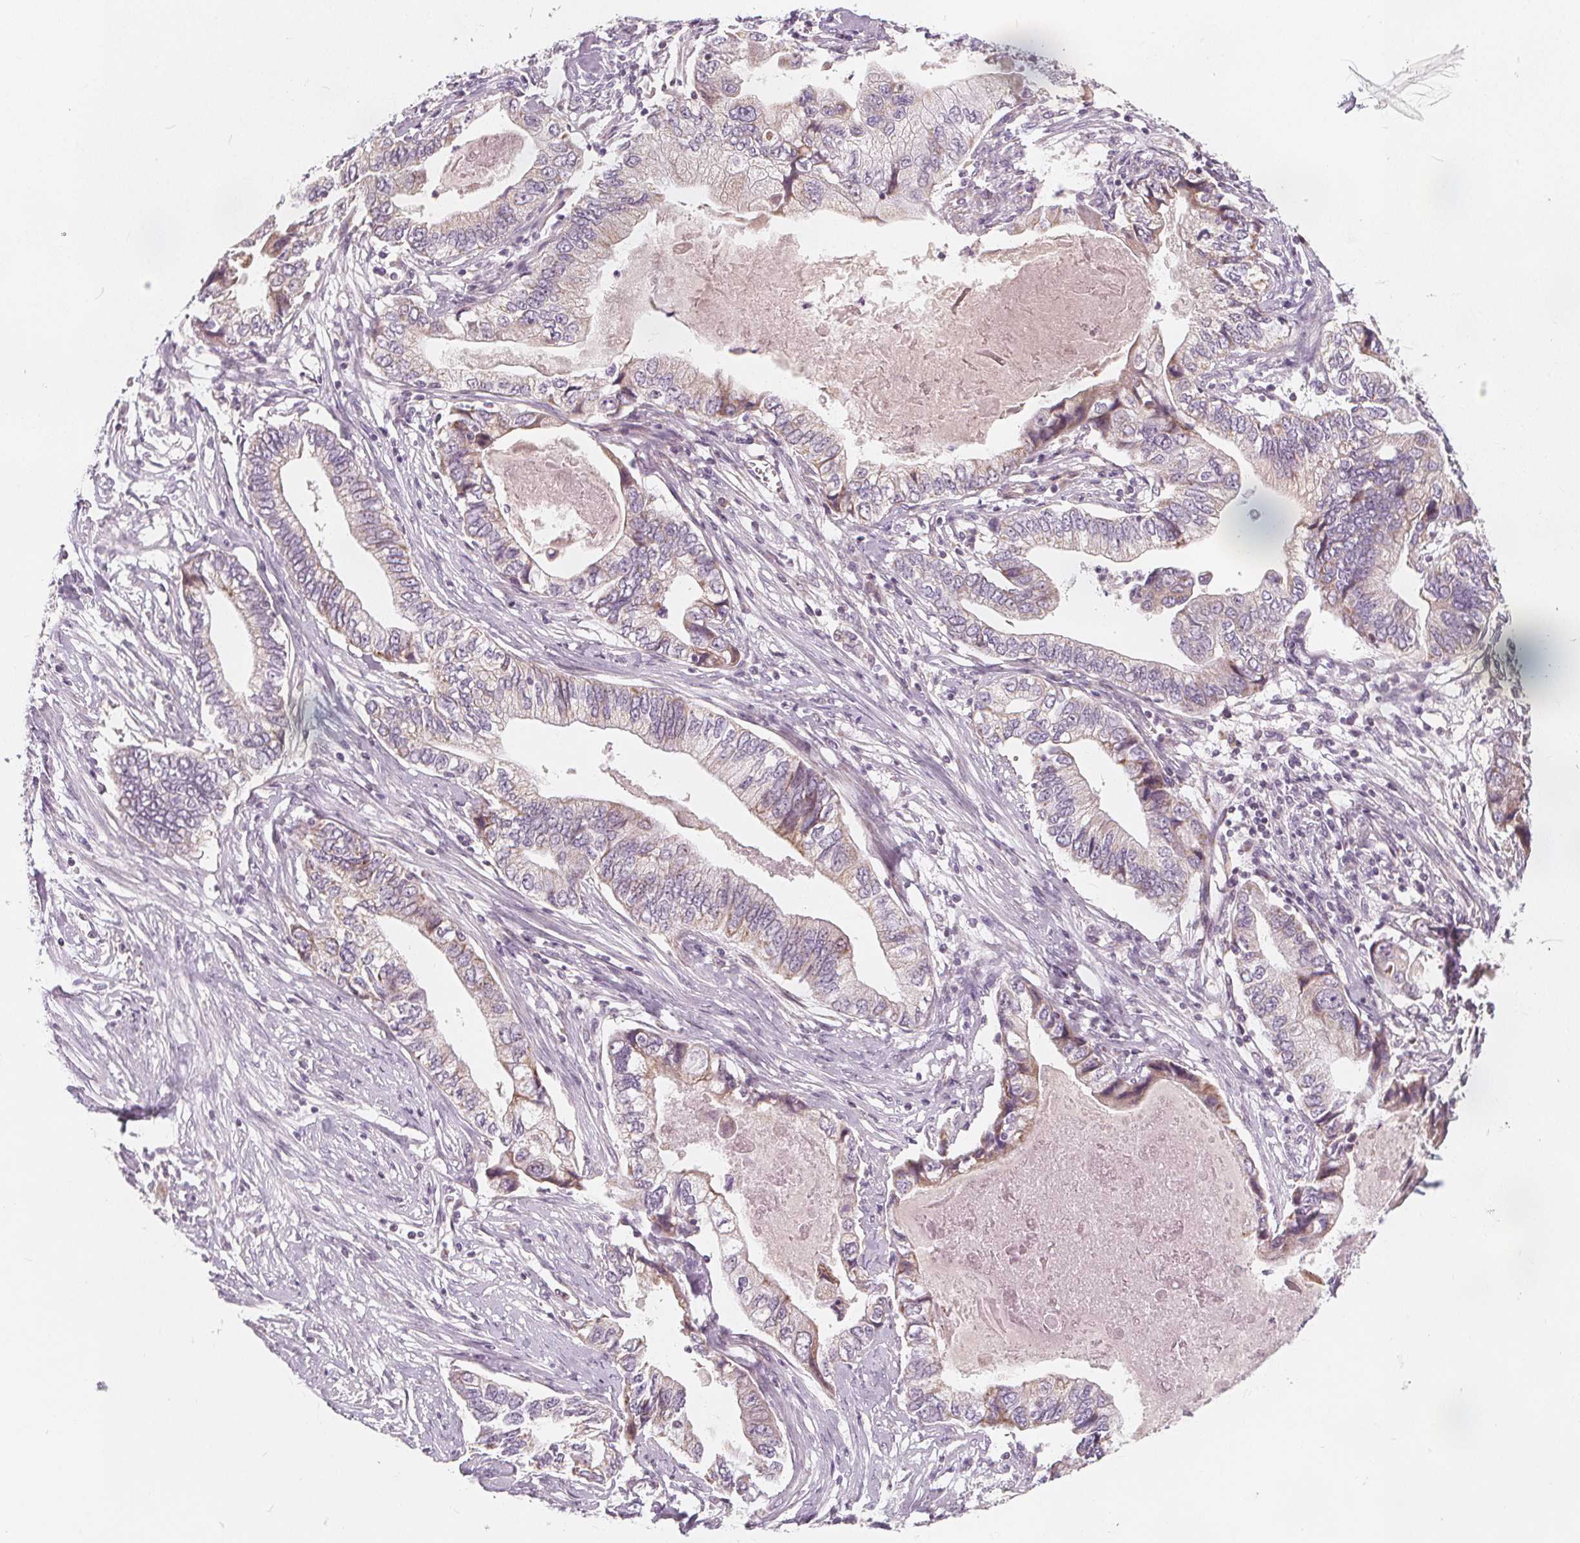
{"staining": {"intensity": "weak", "quantity": "<25%", "location": "cytoplasmic/membranous"}, "tissue": "stomach cancer", "cell_type": "Tumor cells", "image_type": "cancer", "snomed": [{"axis": "morphology", "description": "Adenocarcinoma, NOS"}, {"axis": "topography", "description": "Pancreas"}, {"axis": "topography", "description": "Stomach, upper"}], "caption": "Adenocarcinoma (stomach) was stained to show a protein in brown. There is no significant positivity in tumor cells. (Stains: DAB immunohistochemistry with hematoxylin counter stain, Microscopy: brightfield microscopy at high magnification).", "gene": "NUP210L", "patient": {"sex": "male", "age": 77}}